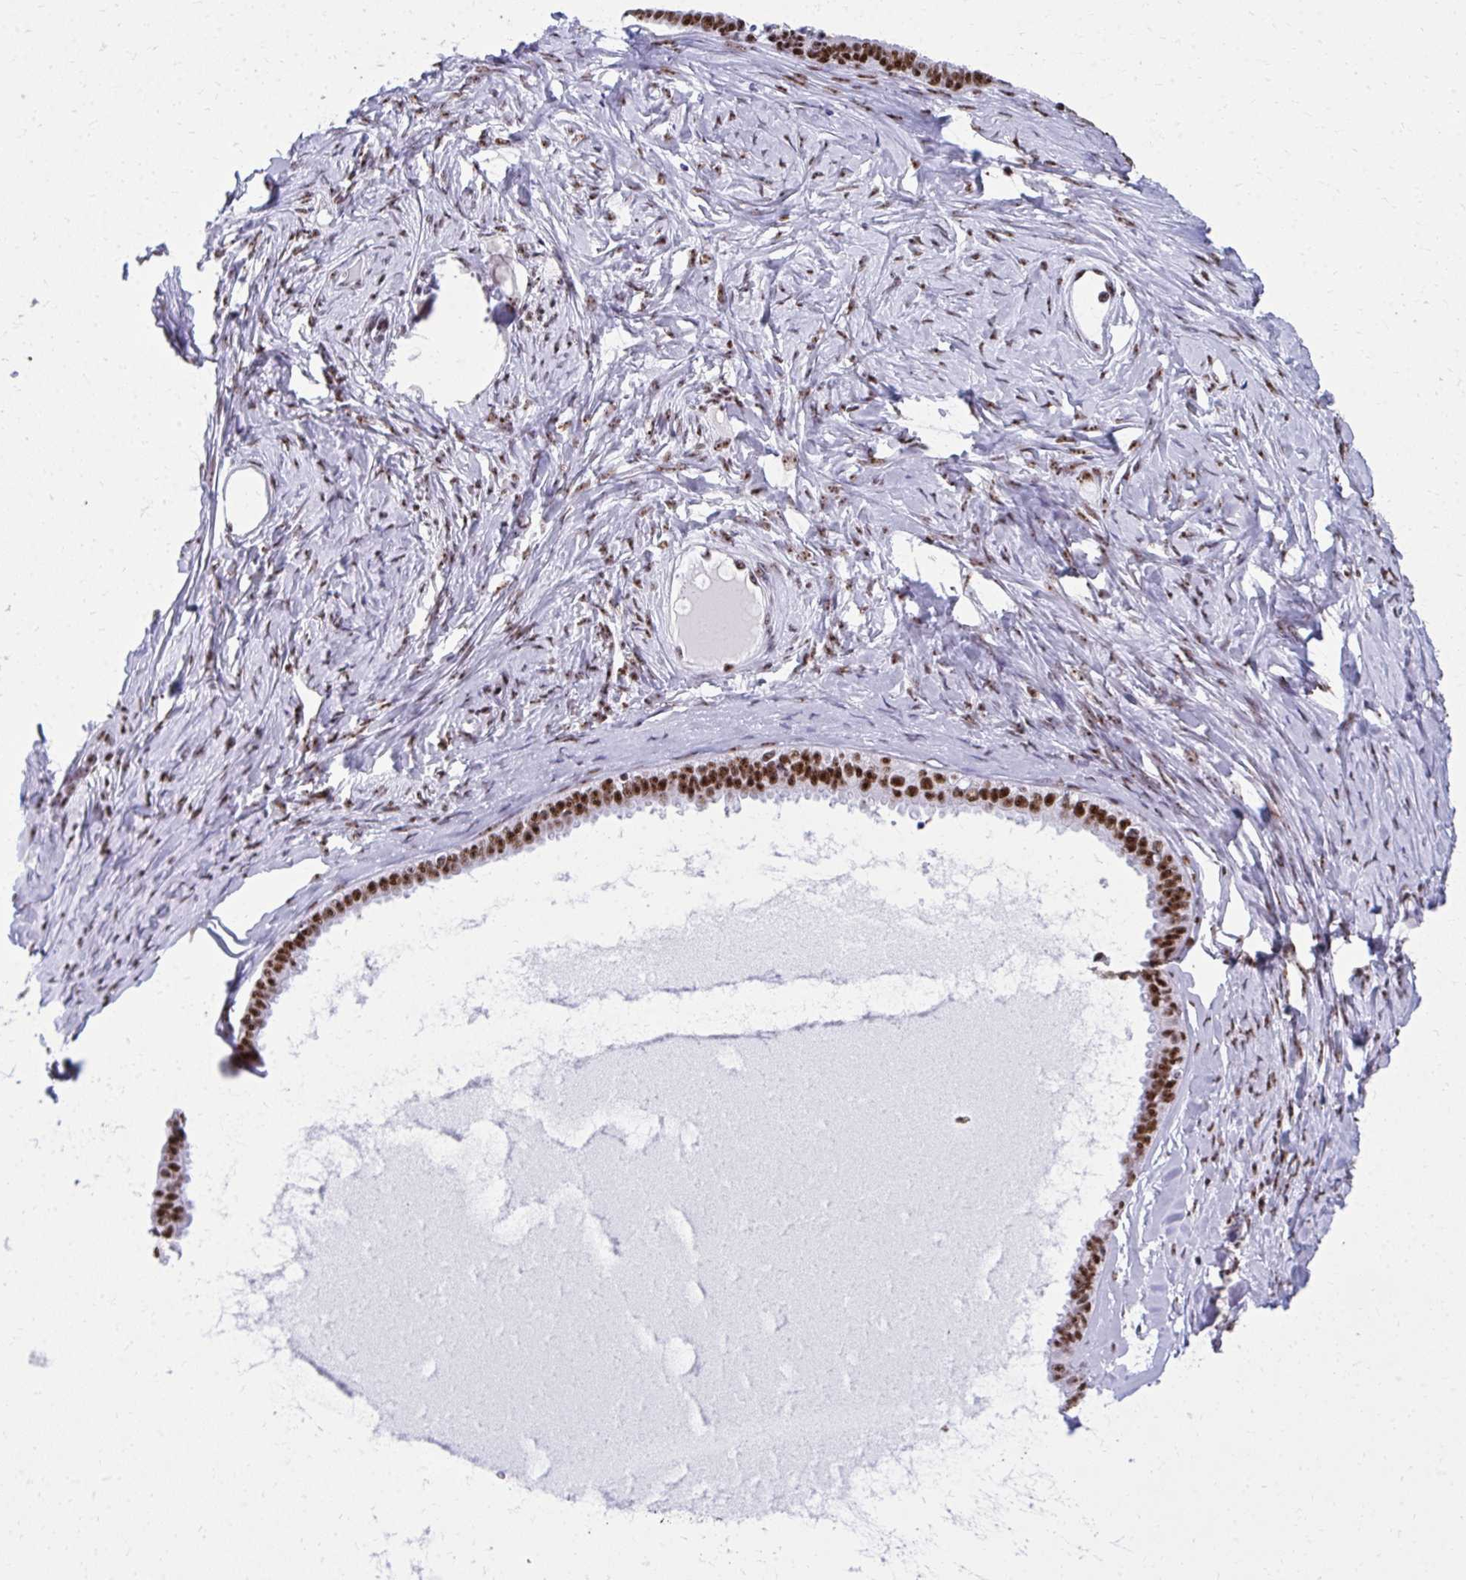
{"staining": {"intensity": "strong", "quantity": ">75%", "location": "nuclear"}, "tissue": "ovarian cancer", "cell_type": "Tumor cells", "image_type": "cancer", "snomed": [{"axis": "morphology", "description": "Cystadenocarcinoma, serous, NOS"}, {"axis": "topography", "description": "Ovary"}], "caption": "Immunohistochemistry (IHC) micrograph of neoplastic tissue: ovarian serous cystadenocarcinoma stained using immunohistochemistry (IHC) shows high levels of strong protein expression localized specifically in the nuclear of tumor cells, appearing as a nuclear brown color.", "gene": "PELP1", "patient": {"sex": "female", "age": 71}}